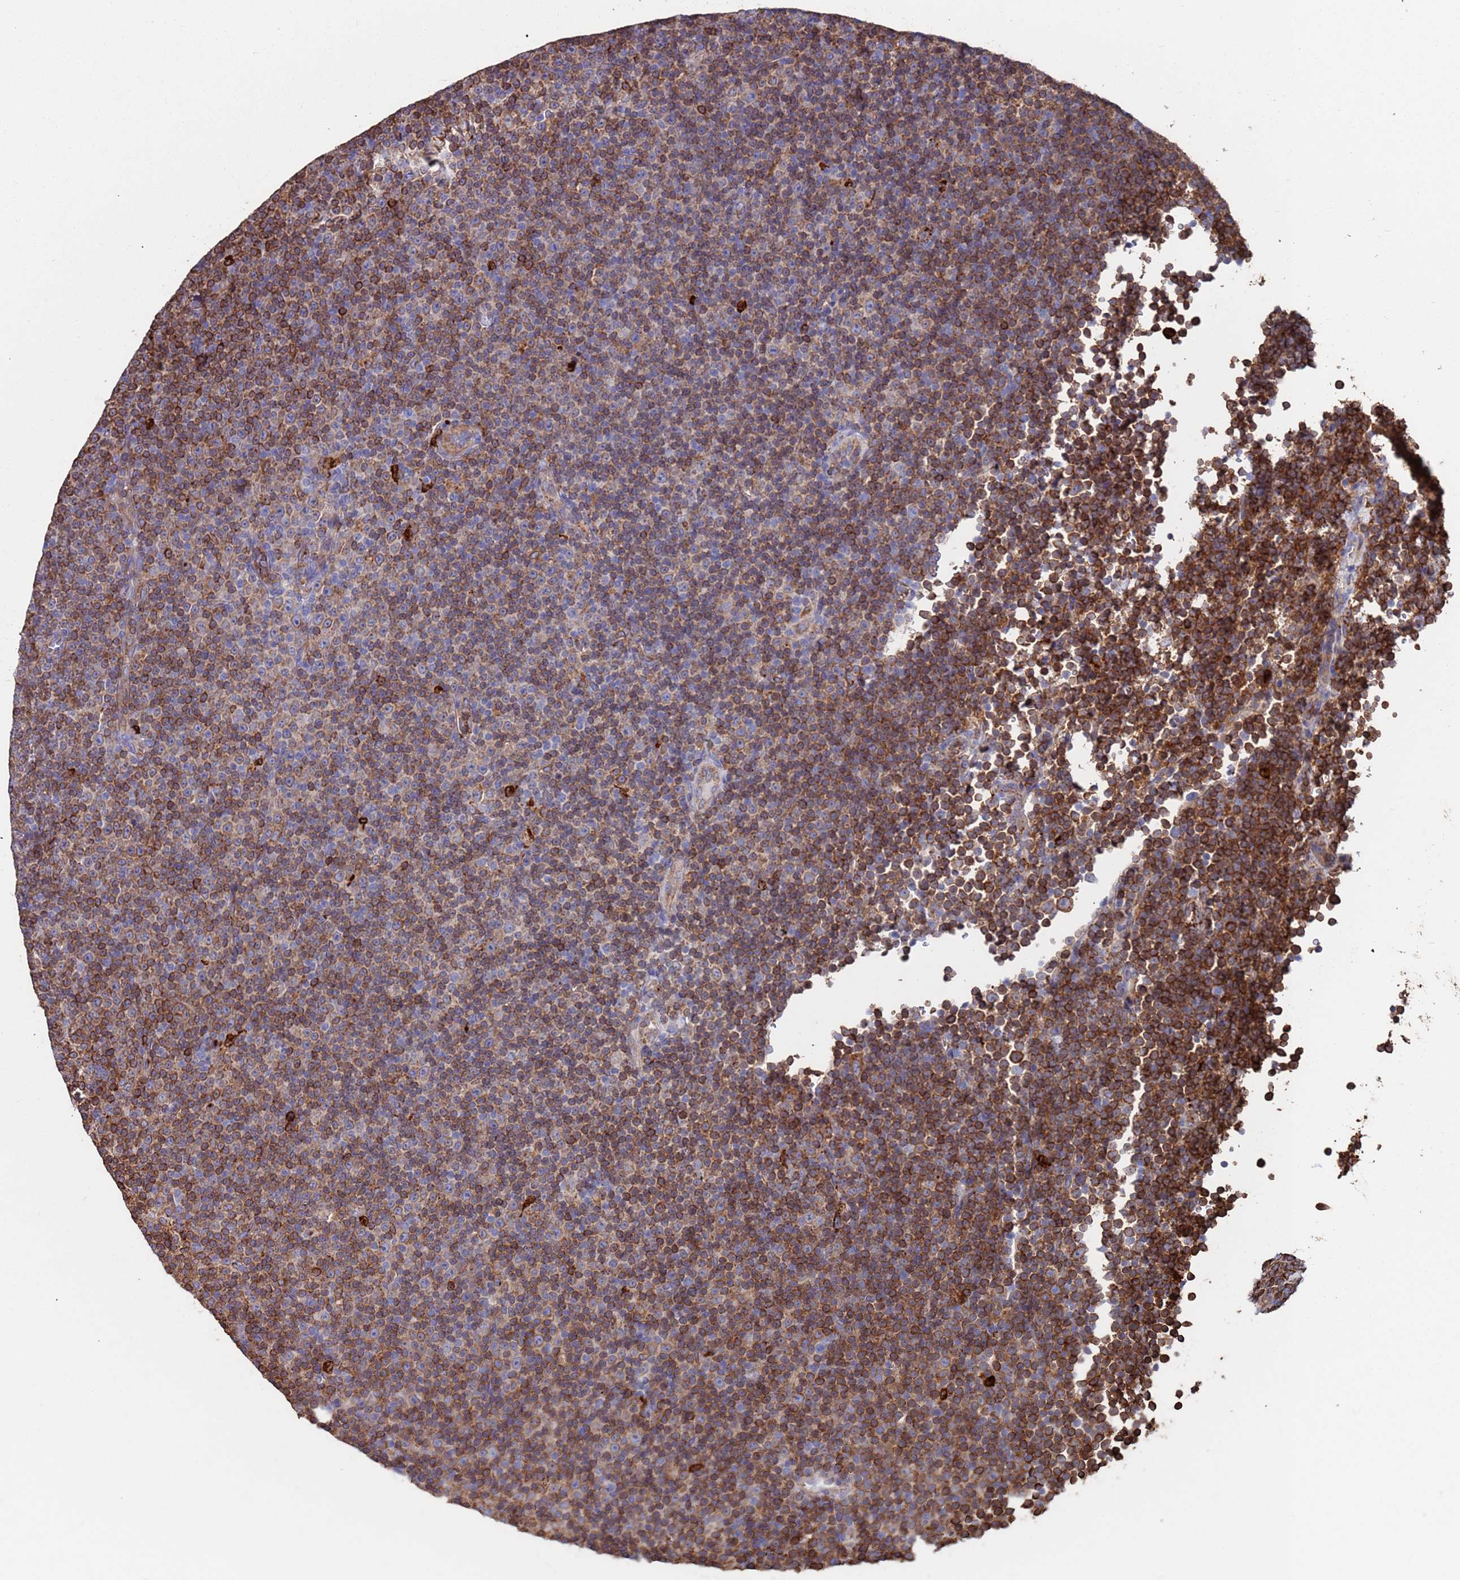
{"staining": {"intensity": "moderate", "quantity": "25%-75%", "location": "cytoplasmic/membranous"}, "tissue": "lymphoma", "cell_type": "Tumor cells", "image_type": "cancer", "snomed": [{"axis": "morphology", "description": "Malignant lymphoma, non-Hodgkin's type, Low grade"}, {"axis": "topography", "description": "Lymph node"}], "caption": "Immunohistochemical staining of human malignant lymphoma, non-Hodgkin's type (low-grade) shows medium levels of moderate cytoplasmic/membranous positivity in approximately 25%-75% of tumor cells.", "gene": "GREB1L", "patient": {"sex": "female", "age": 67}}